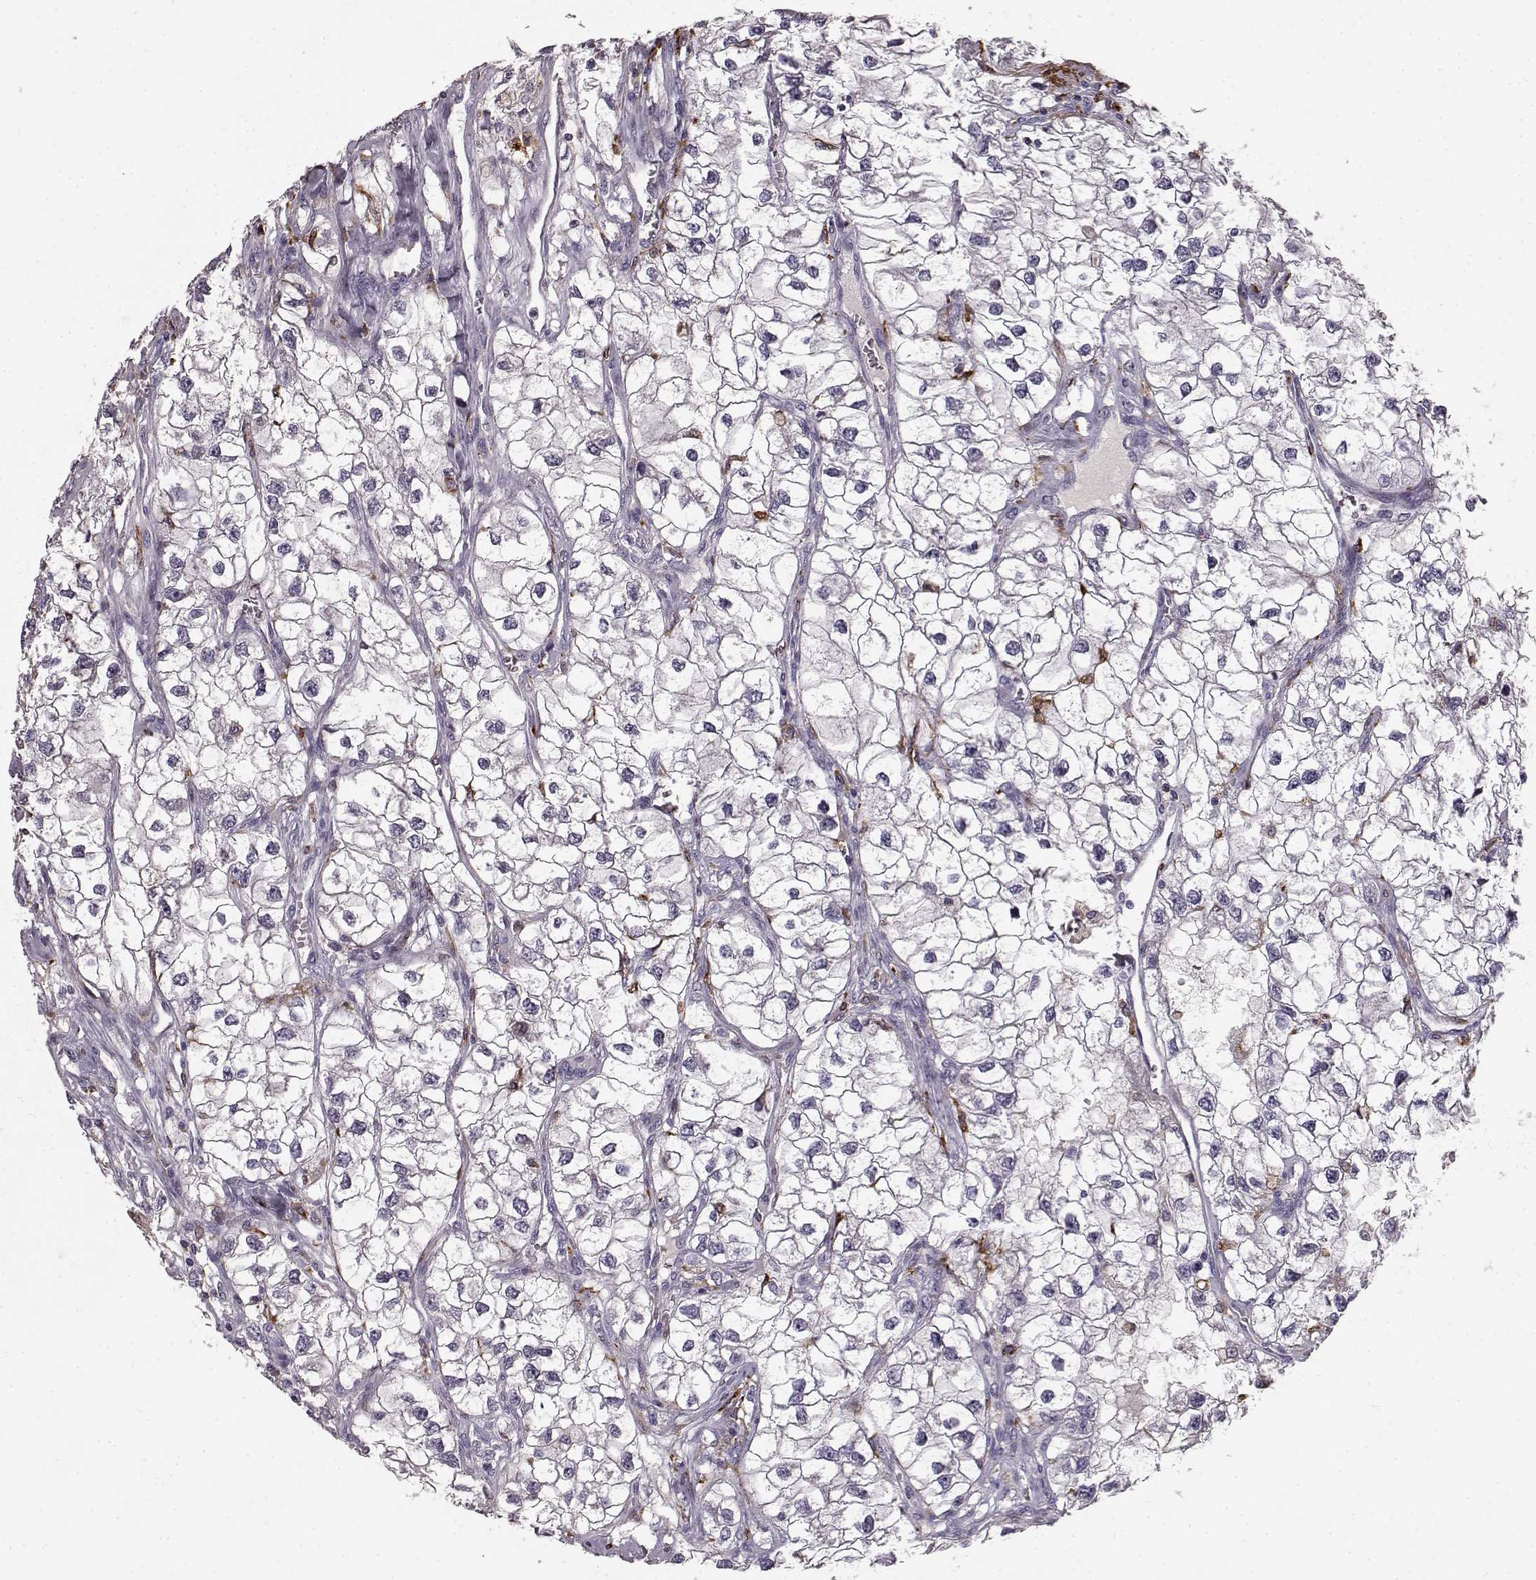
{"staining": {"intensity": "negative", "quantity": "none", "location": "none"}, "tissue": "renal cancer", "cell_type": "Tumor cells", "image_type": "cancer", "snomed": [{"axis": "morphology", "description": "Adenocarcinoma, NOS"}, {"axis": "topography", "description": "Kidney"}], "caption": "The micrograph demonstrates no staining of tumor cells in renal cancer (adenocarcinoma).", "gene": "CCNF", "patient": {"sex": "male", "age": 59}}